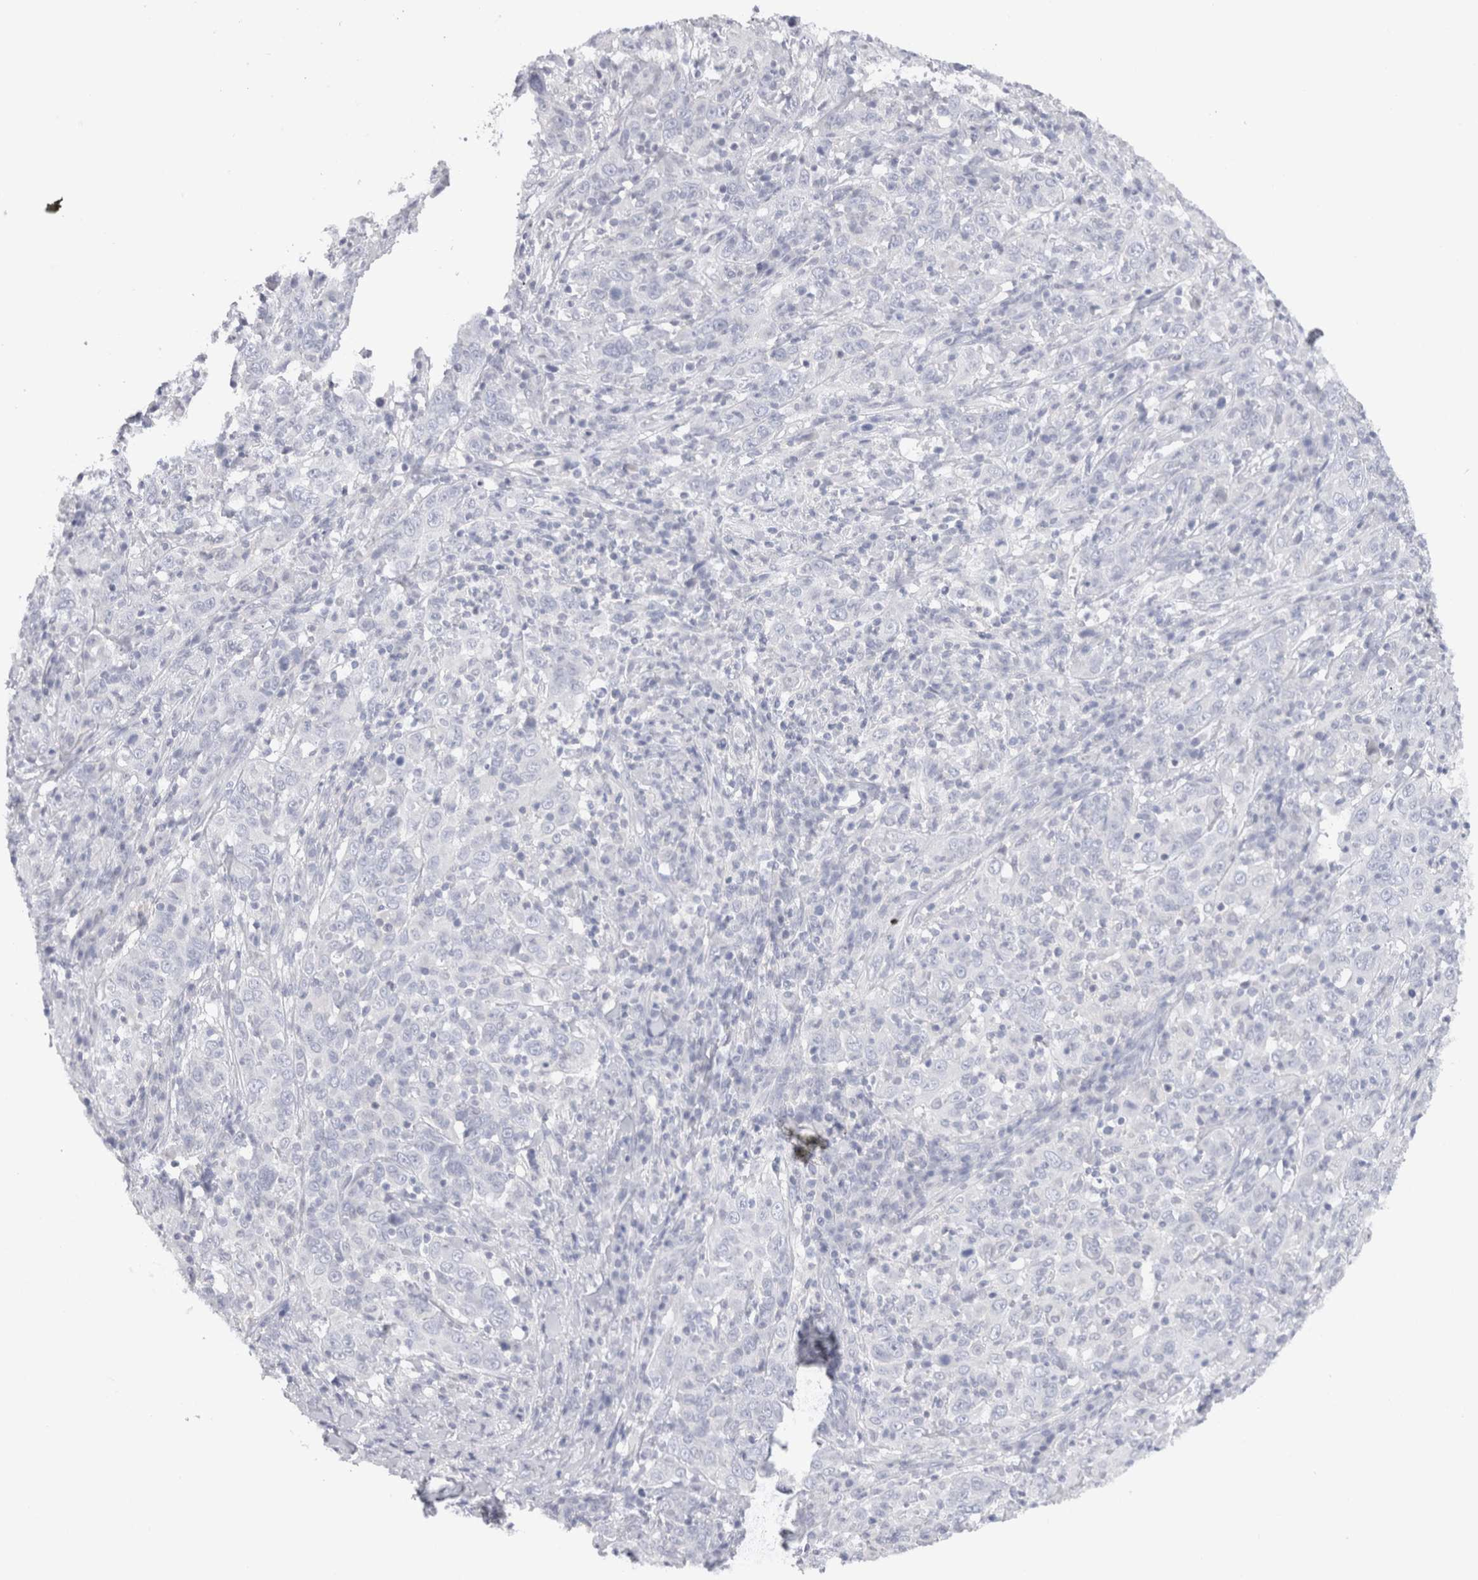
{"staining": {"intensity": "negative", "quantity": "none", "location": "none"}, "tissue": "cervical cancer", "cell_type": "Tumor cells", "image_type": "cancer", "snomed": [{"axis": "morphology", "description": "Squamous cell carcinoma, NOS"}, {"axis": "topography", "description": "Cervix"}], "caption": "A histopathology image of cervical cancer stained for a protein displays no brown staining in tumor cells.", "gene": "C9orf50", "patient": {"sex": "female", "age": 46}}